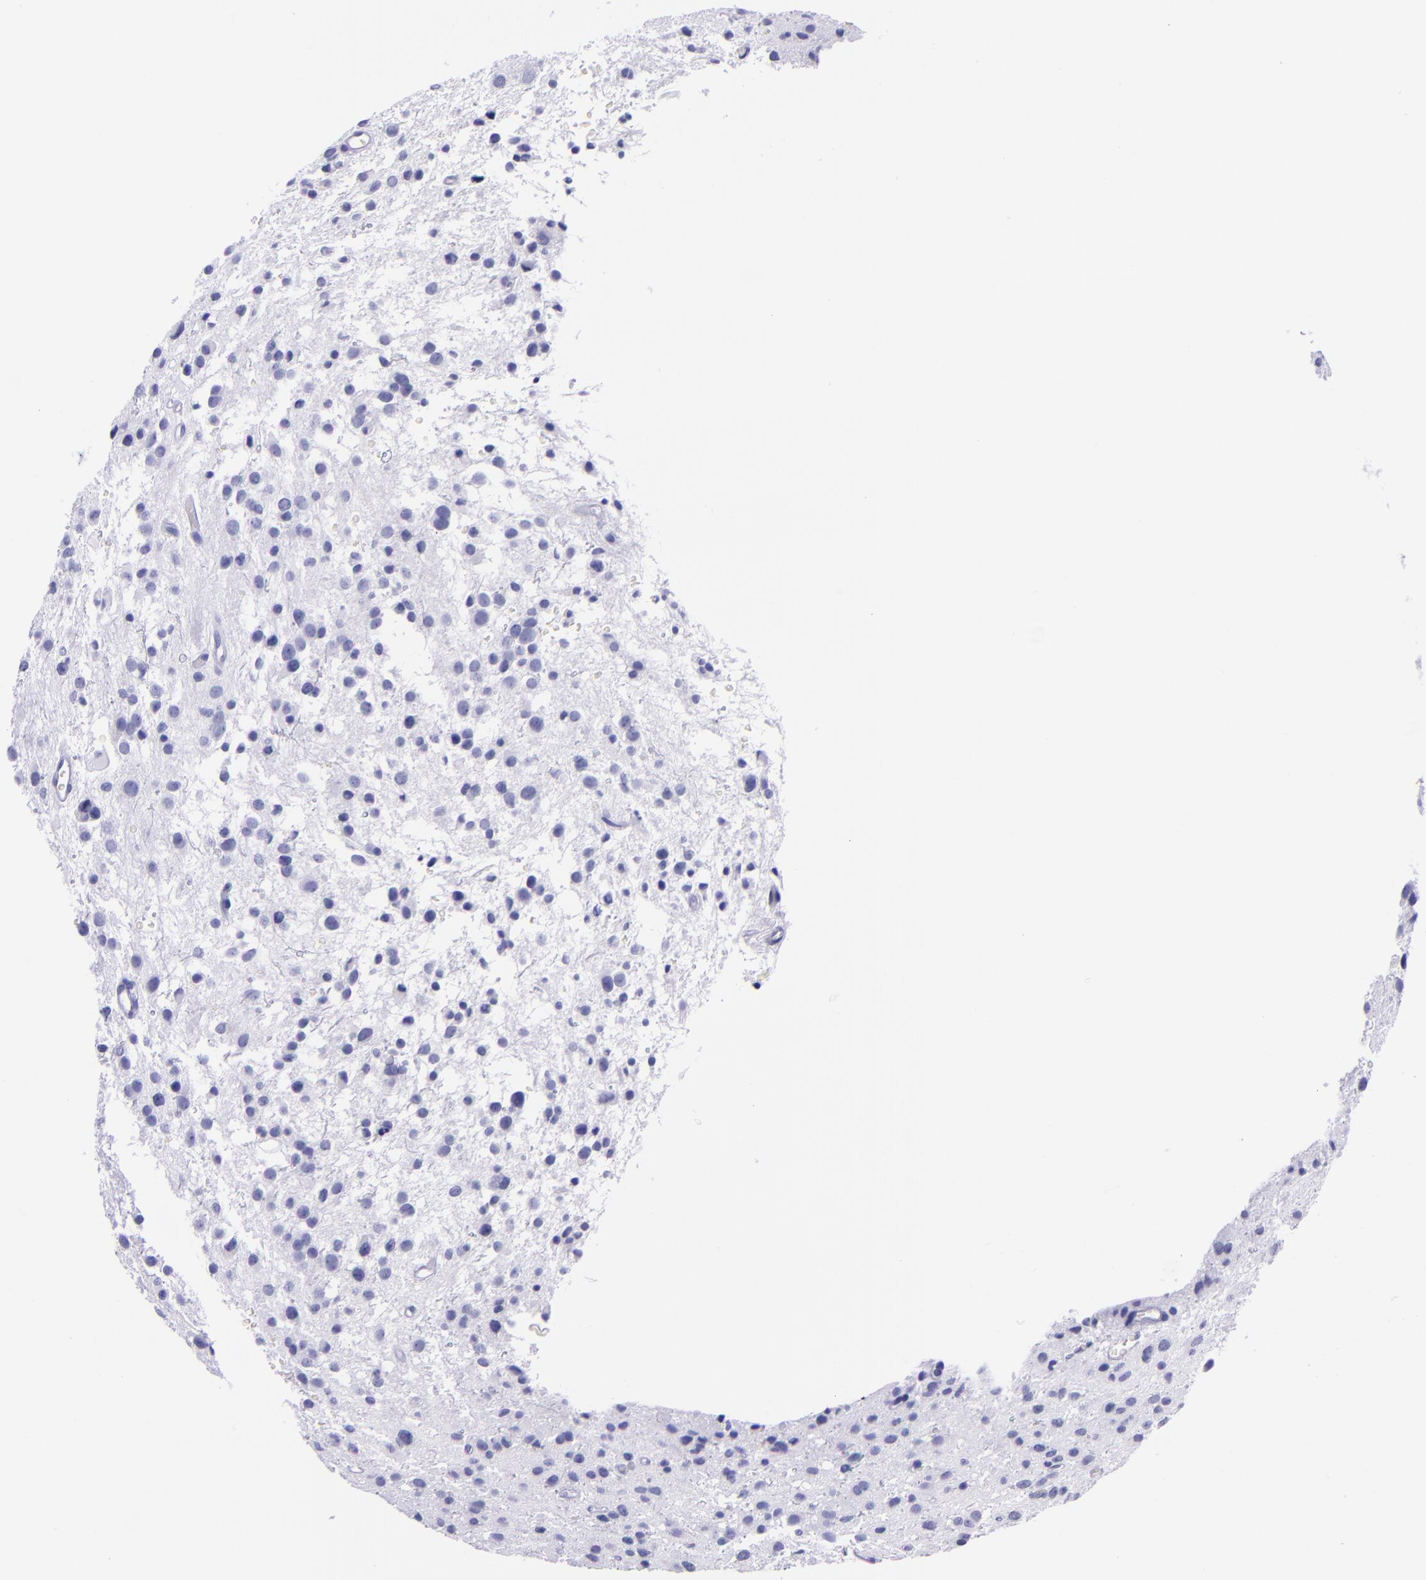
{"staining": {"intensity": "negative", "quantity": "none", "location": "none"}, "tissue": "glioma", "cell_type": "Tumor cells", "image_type": "cancer", "snomed": [{"axis": "morphology", "description": "Glioma, malignant, Low grade"}, {"axis": "topography", "description": "Brain"}], "caption": "Human glioma stained for a protein using IHC exhibits no positivity in tumor cells.", "gene": "SLPI", "patient": {"sex": "female", "age": 36}}